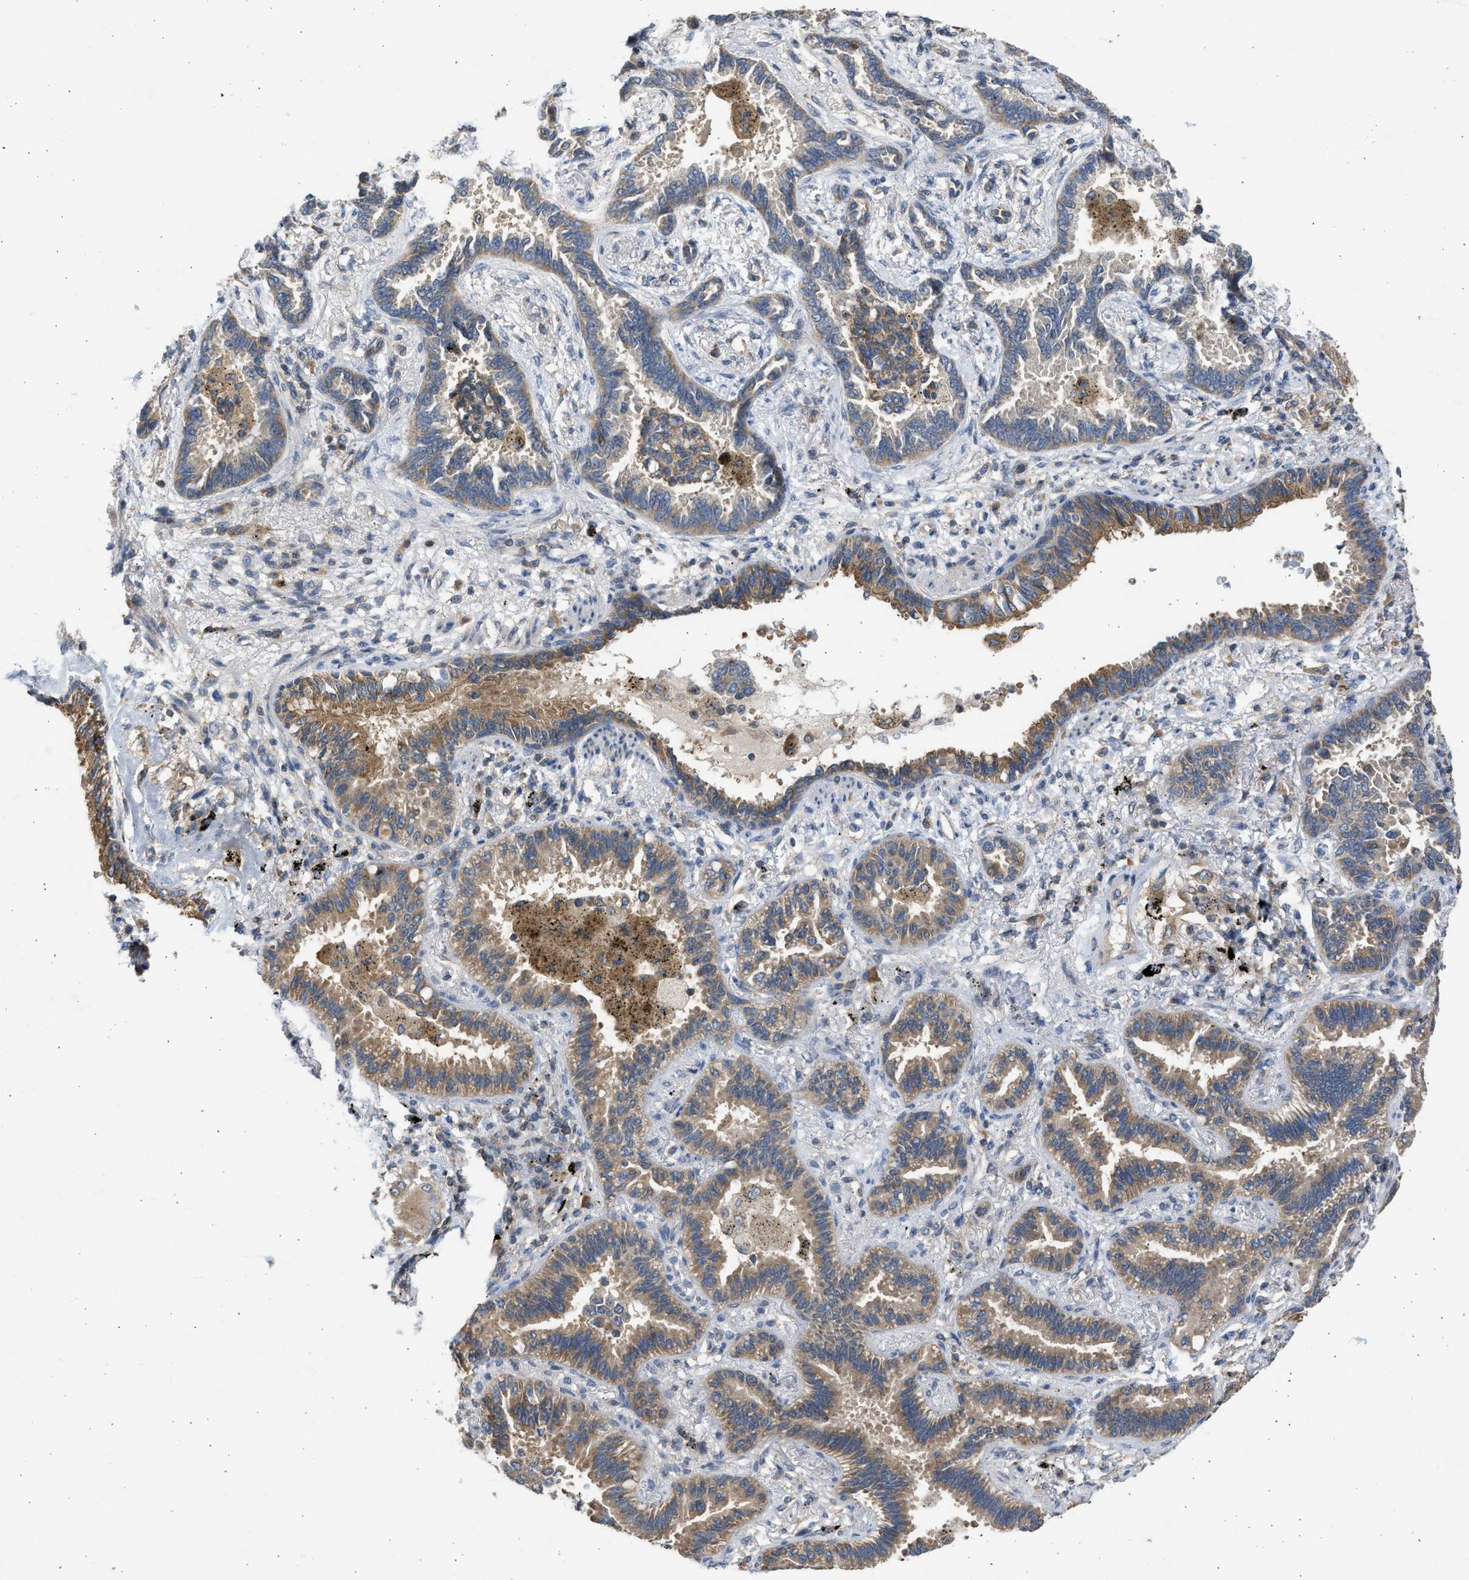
{"staining": {"intensity": "moderate", "quantity": ">75%", "location": "cytoplasmic/membranous"}, "tissue": "lung cancer", "cell_type": "Tumor cells", "image_type": "cancer", "snomed": [{"axis": "morphology", "description": "Normal tissue, NOS"}, {"axis": "morphology", "description": "Adenocarcinoma, NOS"}, {"axis": "topography", "description": "Lung"}], "caption": "Immunohistochemistry (IHC) (DAB (3,3'-diaminobenzidine)) staining of lung adenocarcinoma shows moderate cytoplasmic/membranous protein positivity in about >75% of tumor cells.", "gene": "CYP1A1", "patient": {"sex": "male", "age": 59}}